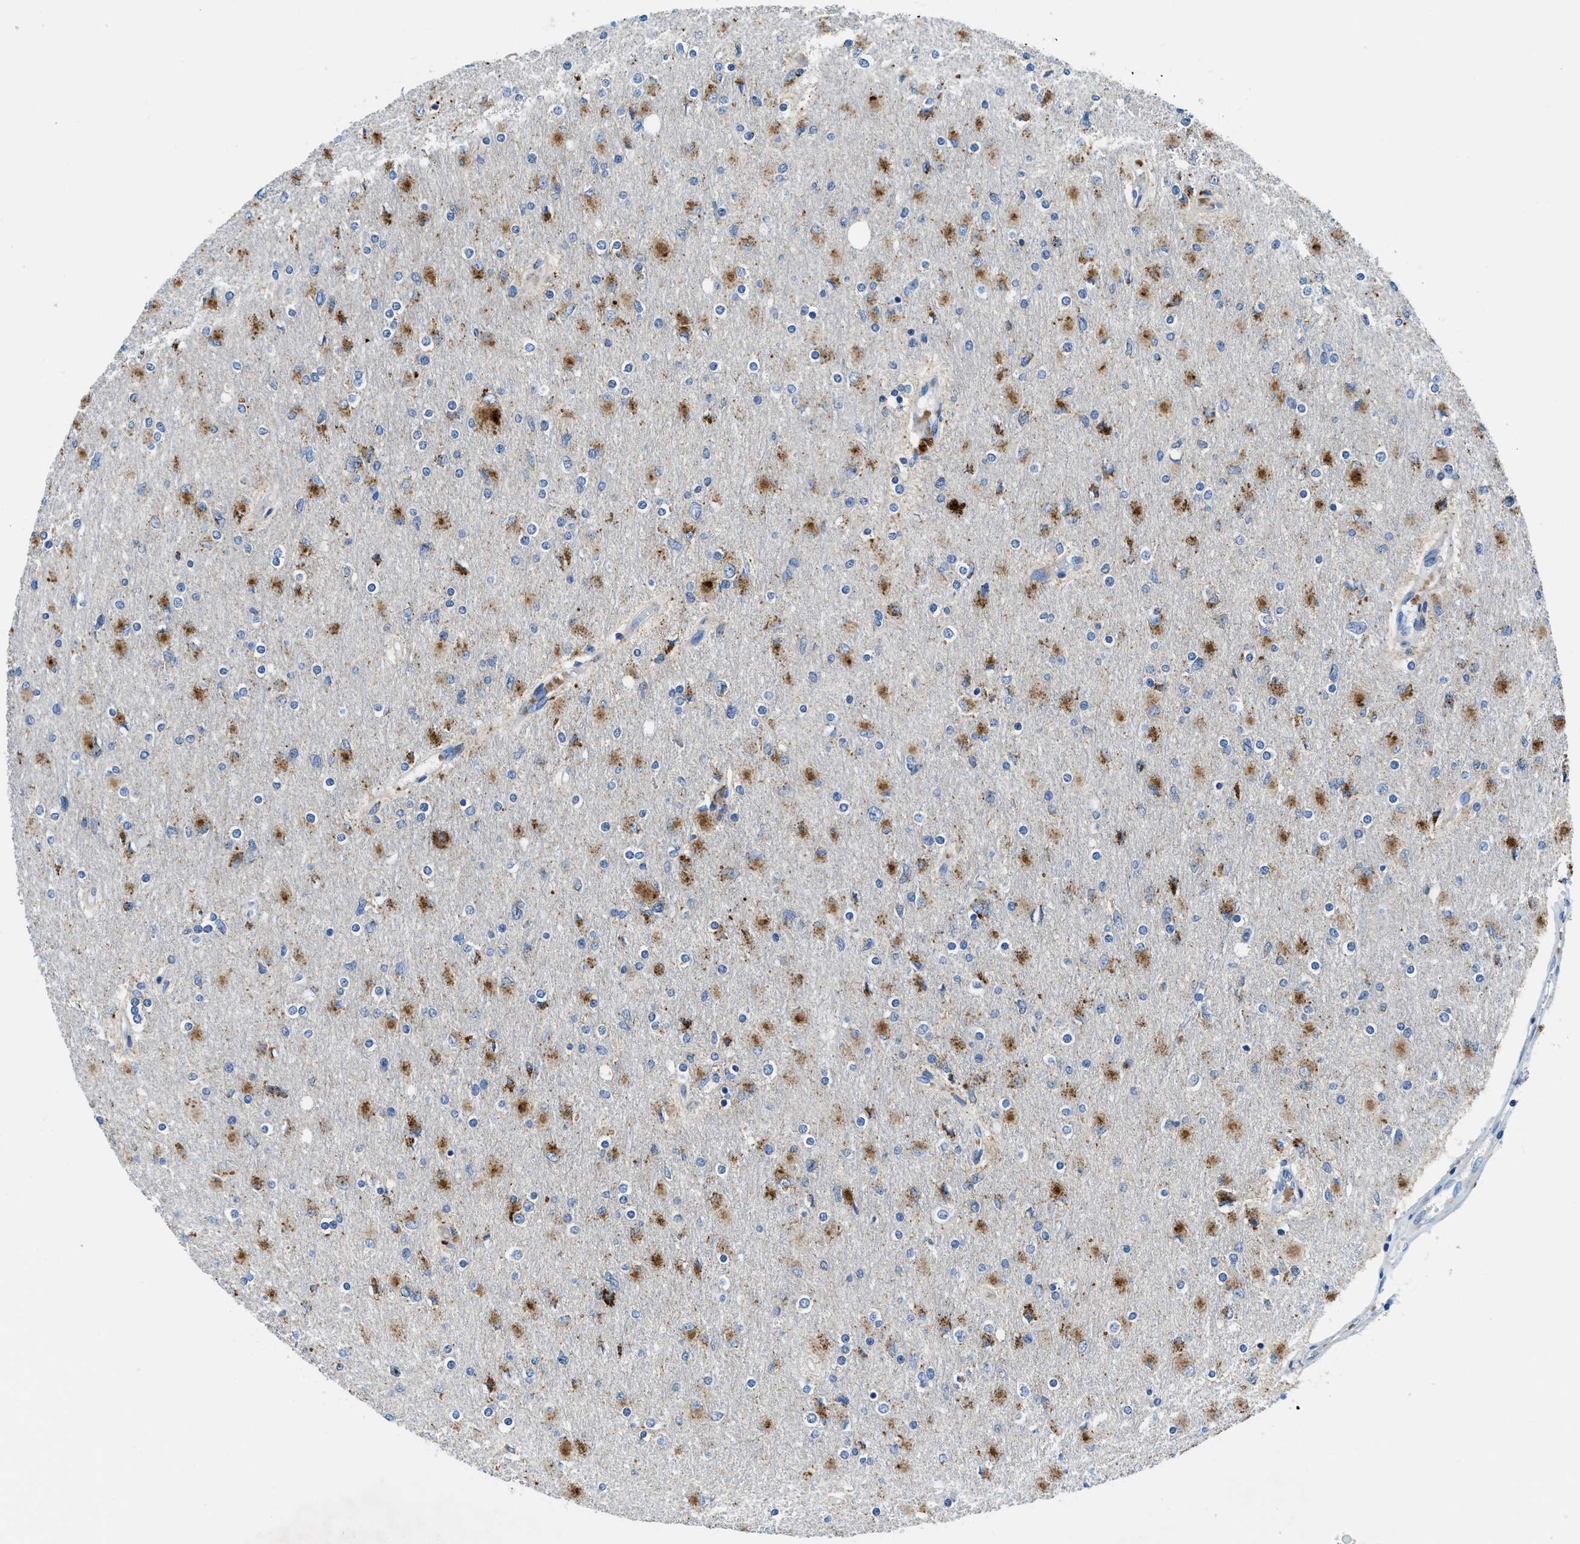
{"staining": {"intensity": "moderate", "quantity": ">75%", "location": "cytoplasmic/membranous"}, "tissue": "glioma", "cell_type": "Tumor cells", "image_type": "cancer", "snomed": [{"axis": "morphology", "description": "Glioma, malignant, High grade"}, {"axis": "topography", "description": "Cerebral cortex"}], "caption": "A high-resolution micrograph shows immunohistochemistry (IHC) staining of malignant glioma (high-grade), which exhibits moderate cytoplasmic/membranous expression in about >75% of tumor cells.", "gene": "TSPAN3", "patient": {"sex": "female", "age": 36}}